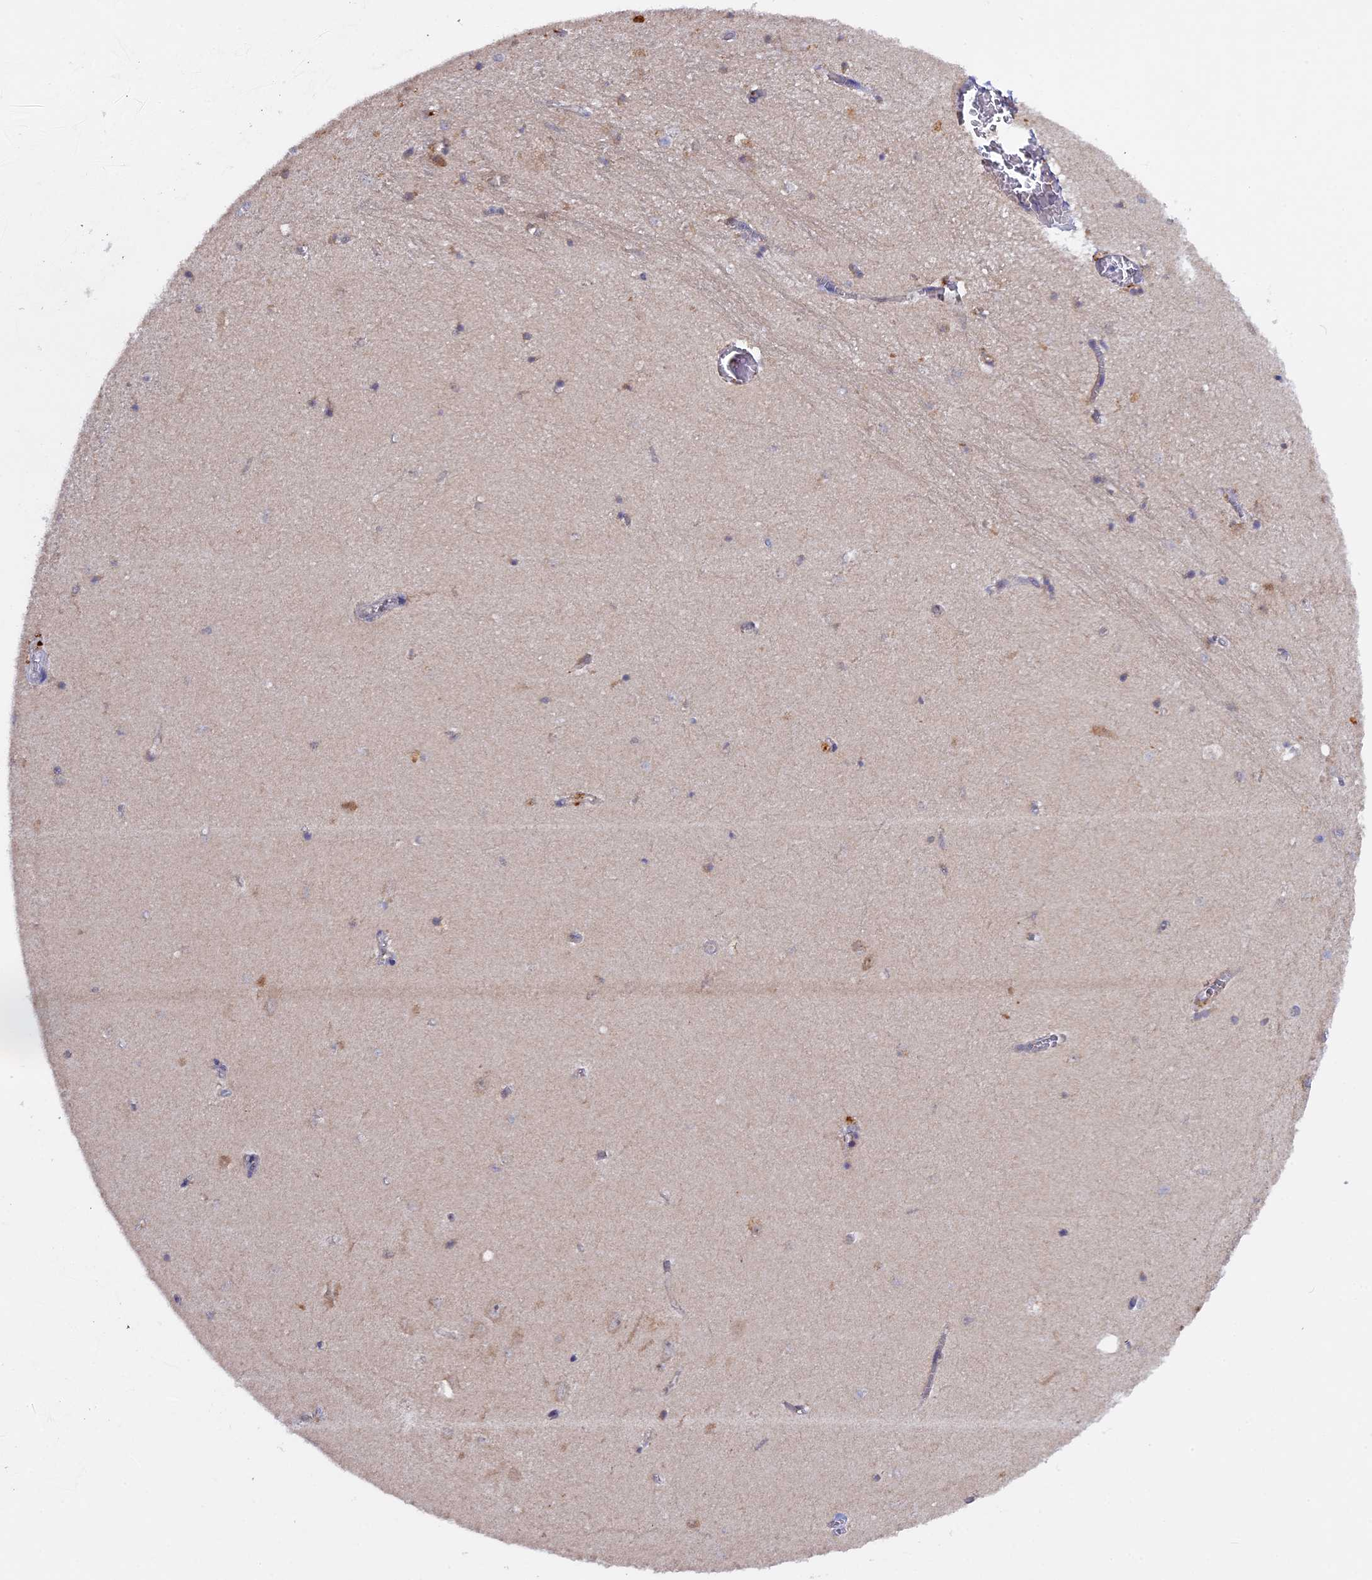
{"staining": {"intensity": "negative", "quantity": "none", "location": "none"}, "tissue": "hippocampus", "cell_type": "Glial cells", "image_type": "normal", "snomed": [{"axis": "morphology", "description": "Normal tissue, NOS"}, {"axis": "topography", "description": "Hippocampus"}], "caption": "This is an immunohistochemistry micrograph of normal hippocampus. There is no expression in glial cells.", "gene": "RAB15", "patient": {"sex": "female", "age": 64}}